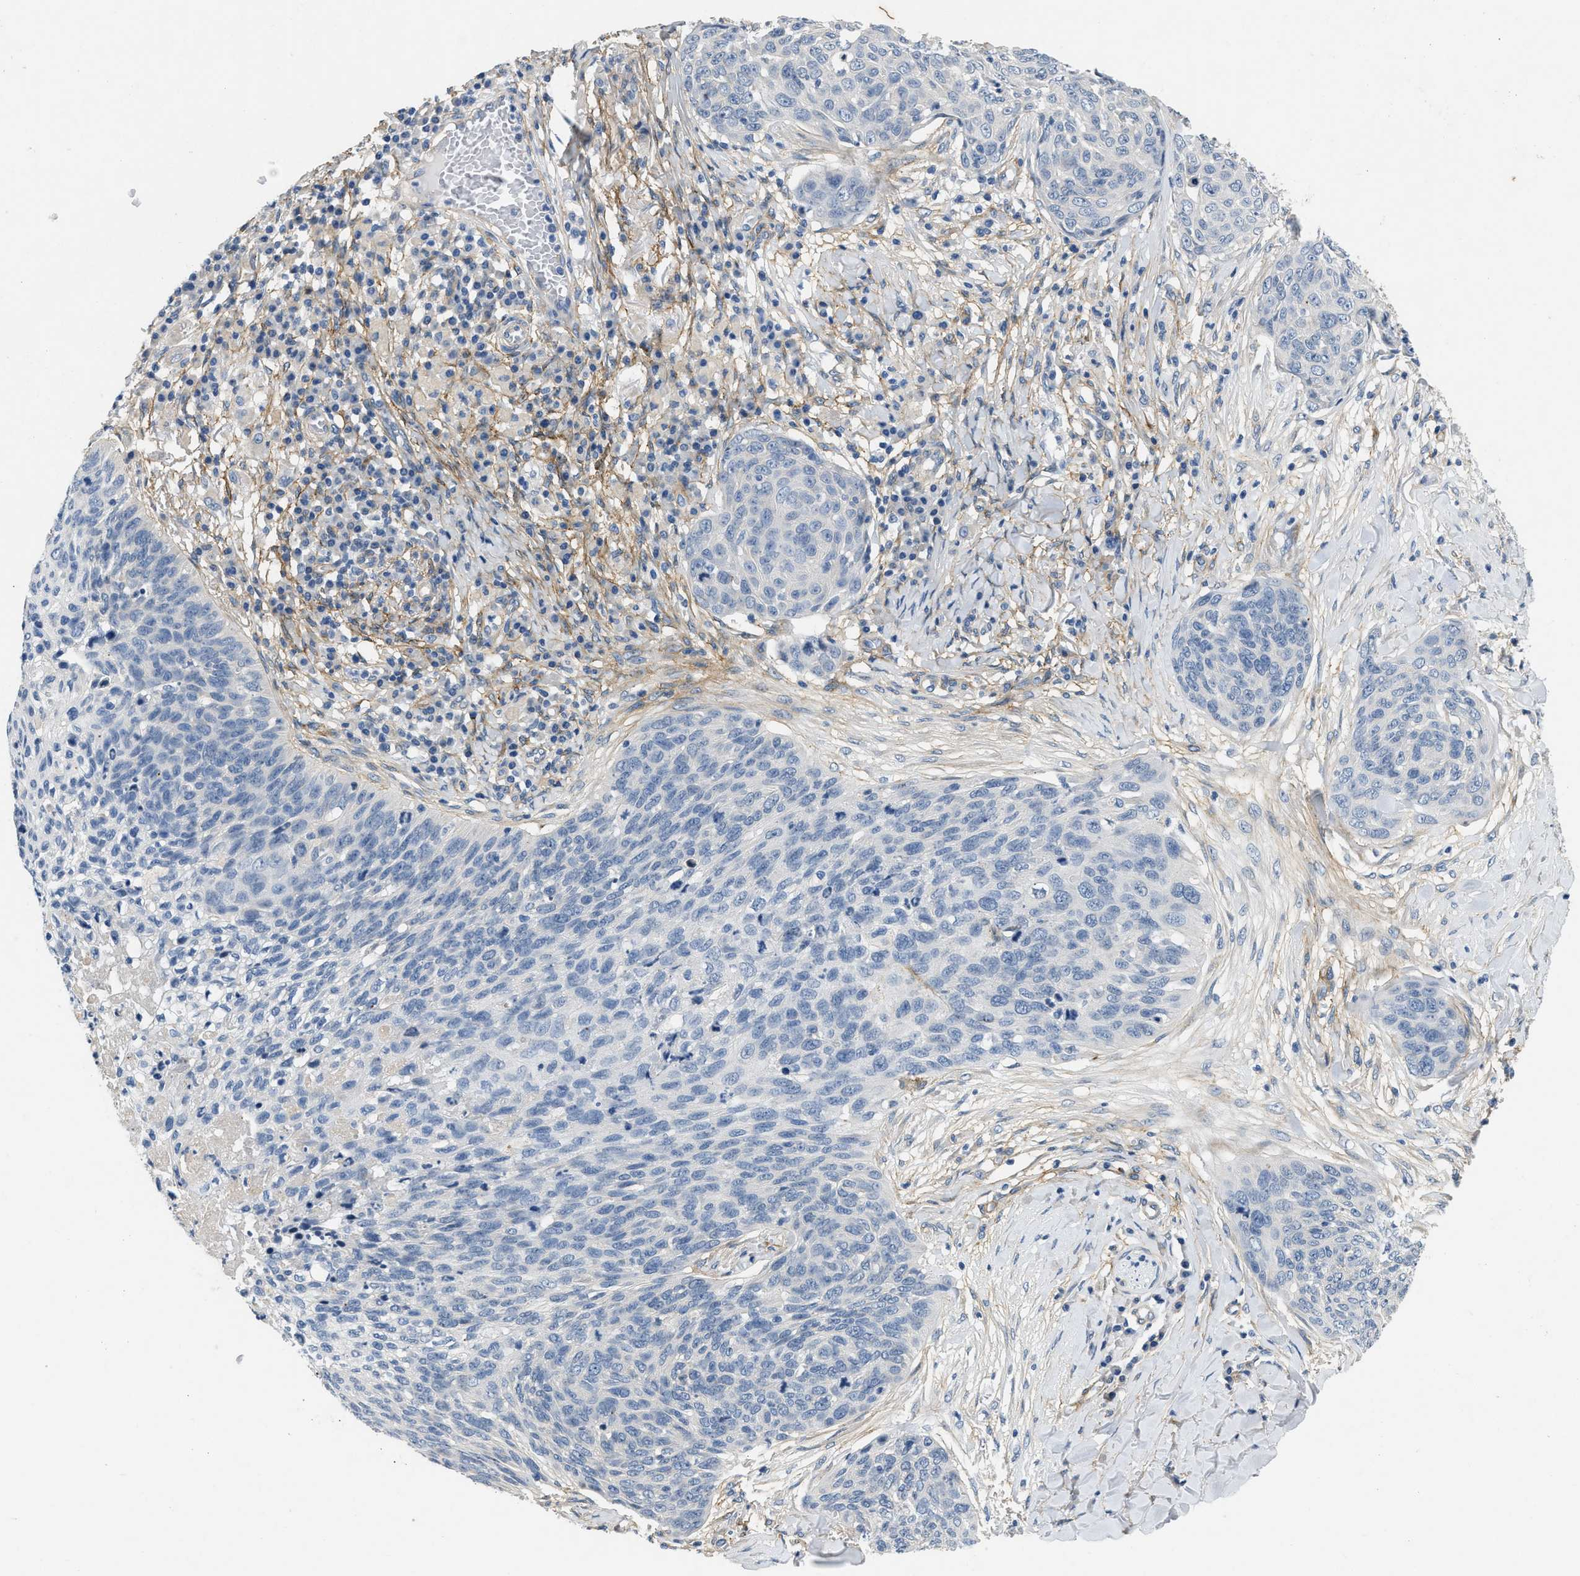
{"staining": {"intensity": "negative", "quantity": "none", "location": "none"}, "tissue": "skin cancer", "cell_type": "Tumor cells", "image_type": "cancer", "snomed": [{"axis": "morphology", "description": "Squamous cell carcinoma in situ, NOS"}, {"axis": "morphology", "description": "Squamous cell carcinoma, NOS"}, {"axis": "topography", "description": "Skin"}], "caption": "This photomicrograph is of squamous cell carcinoma in situ (skin) stained with IHC to label a protein in brown with the nuclei are counter-stained blue. There is no staining in tumor cells. (DAB (3,3'-diaminobenzidine) immunohistochemistry (IHC) with hematoxylin counter stain).", "gene": "PDGFRA", "patient": {"sex": "male", "age": 93}}